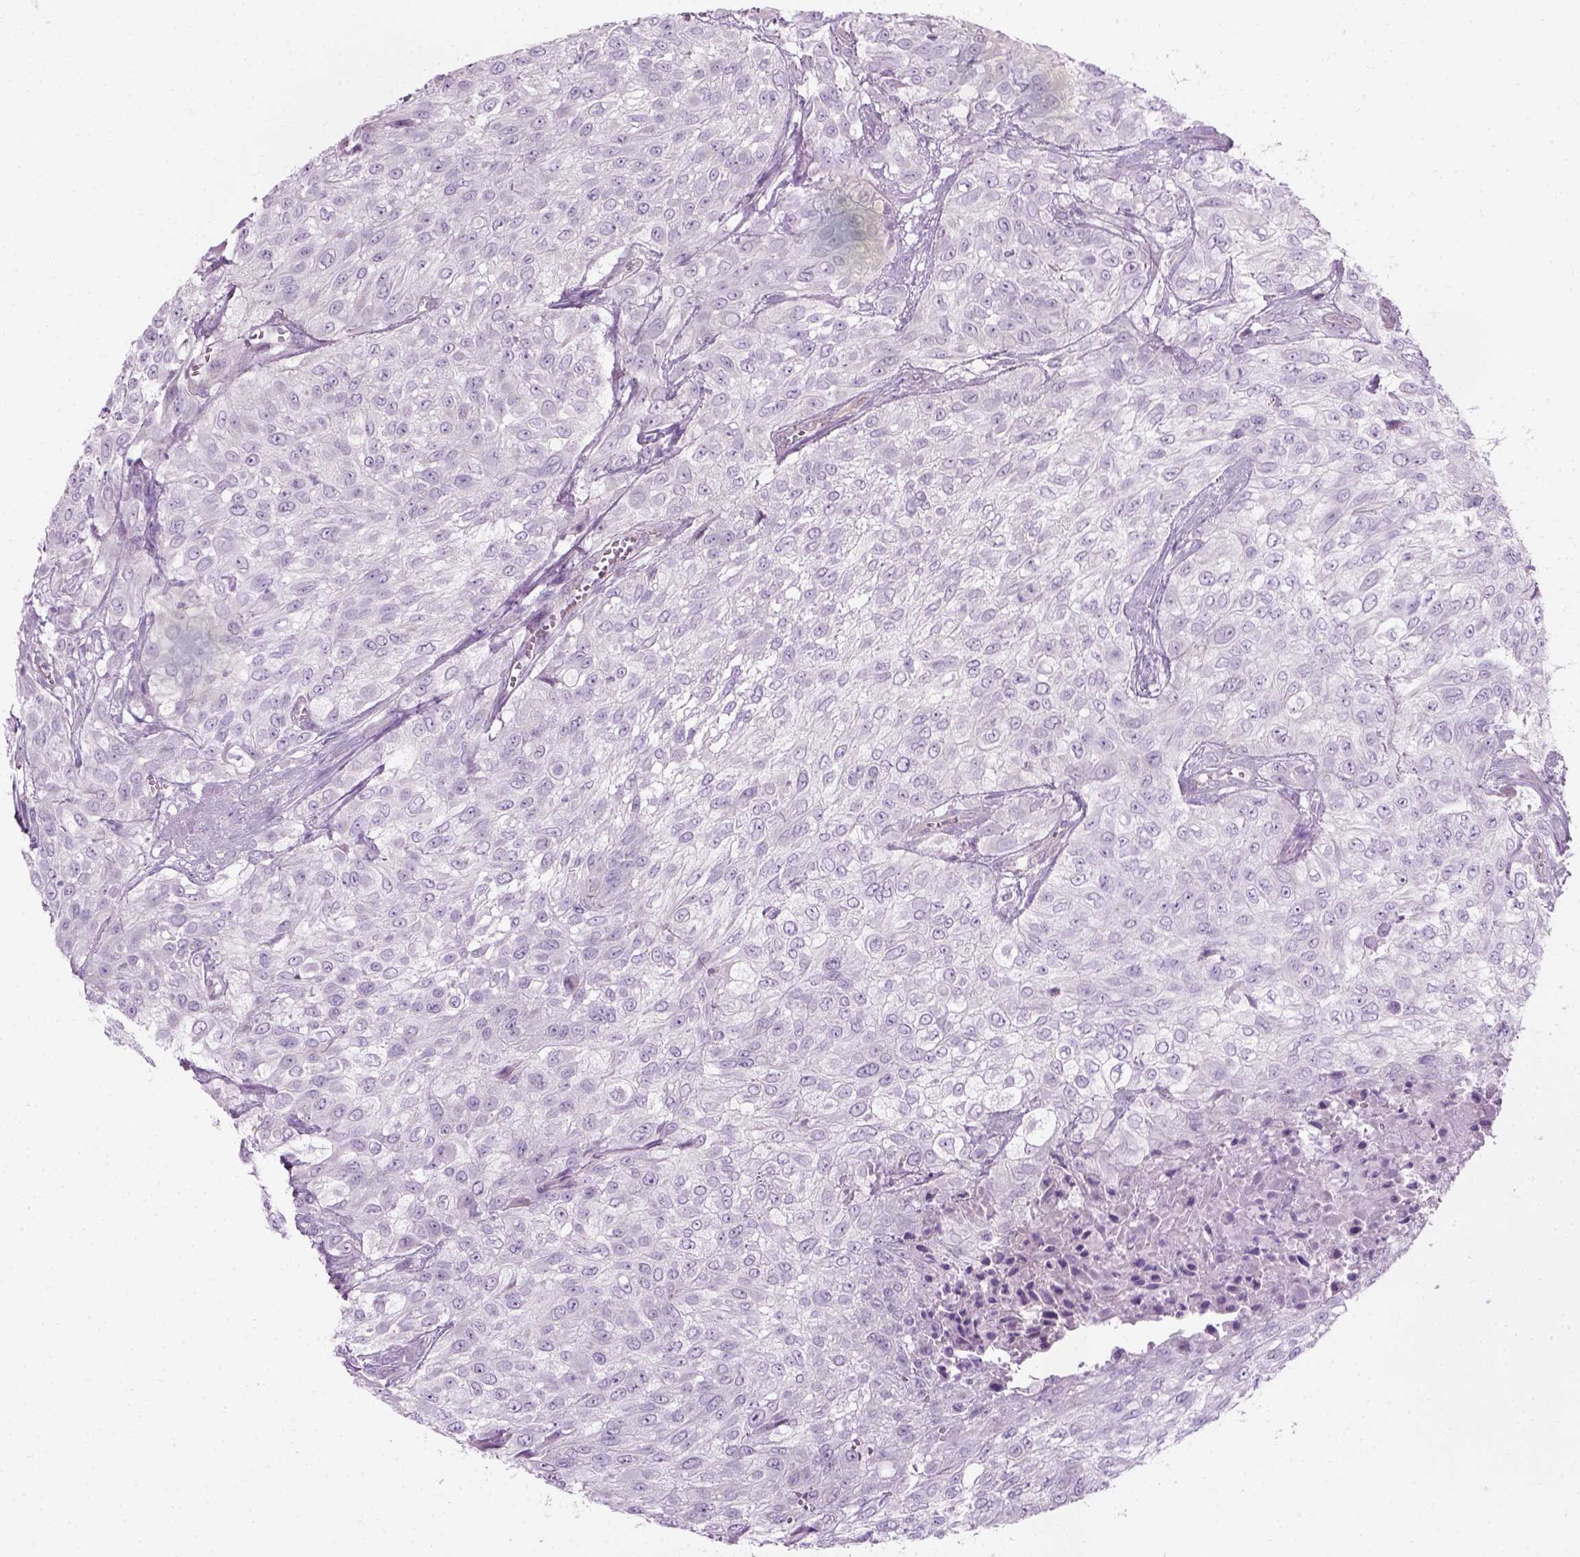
{"staining": {"intensity": "negative", "quantity": "none", "location": "none"}, "tissue": "urothelial cancer", "cell_type": "Tumor cells", "image_type": "cancer", "snomed": [{"axis": "morphology", "description": "Urothelial carcinoma, High grade"}, {"axis": "topography", "description": "Urinary bladder"}], "caption": "Immunohistochemistry histopathology image of human urothelial carcinoma (high-grade) stained for a protein (brown), which exhibits no staining in tumor cells.", "gene": "CIBAR2", "patient": {"sex": "male", "age": 57}}